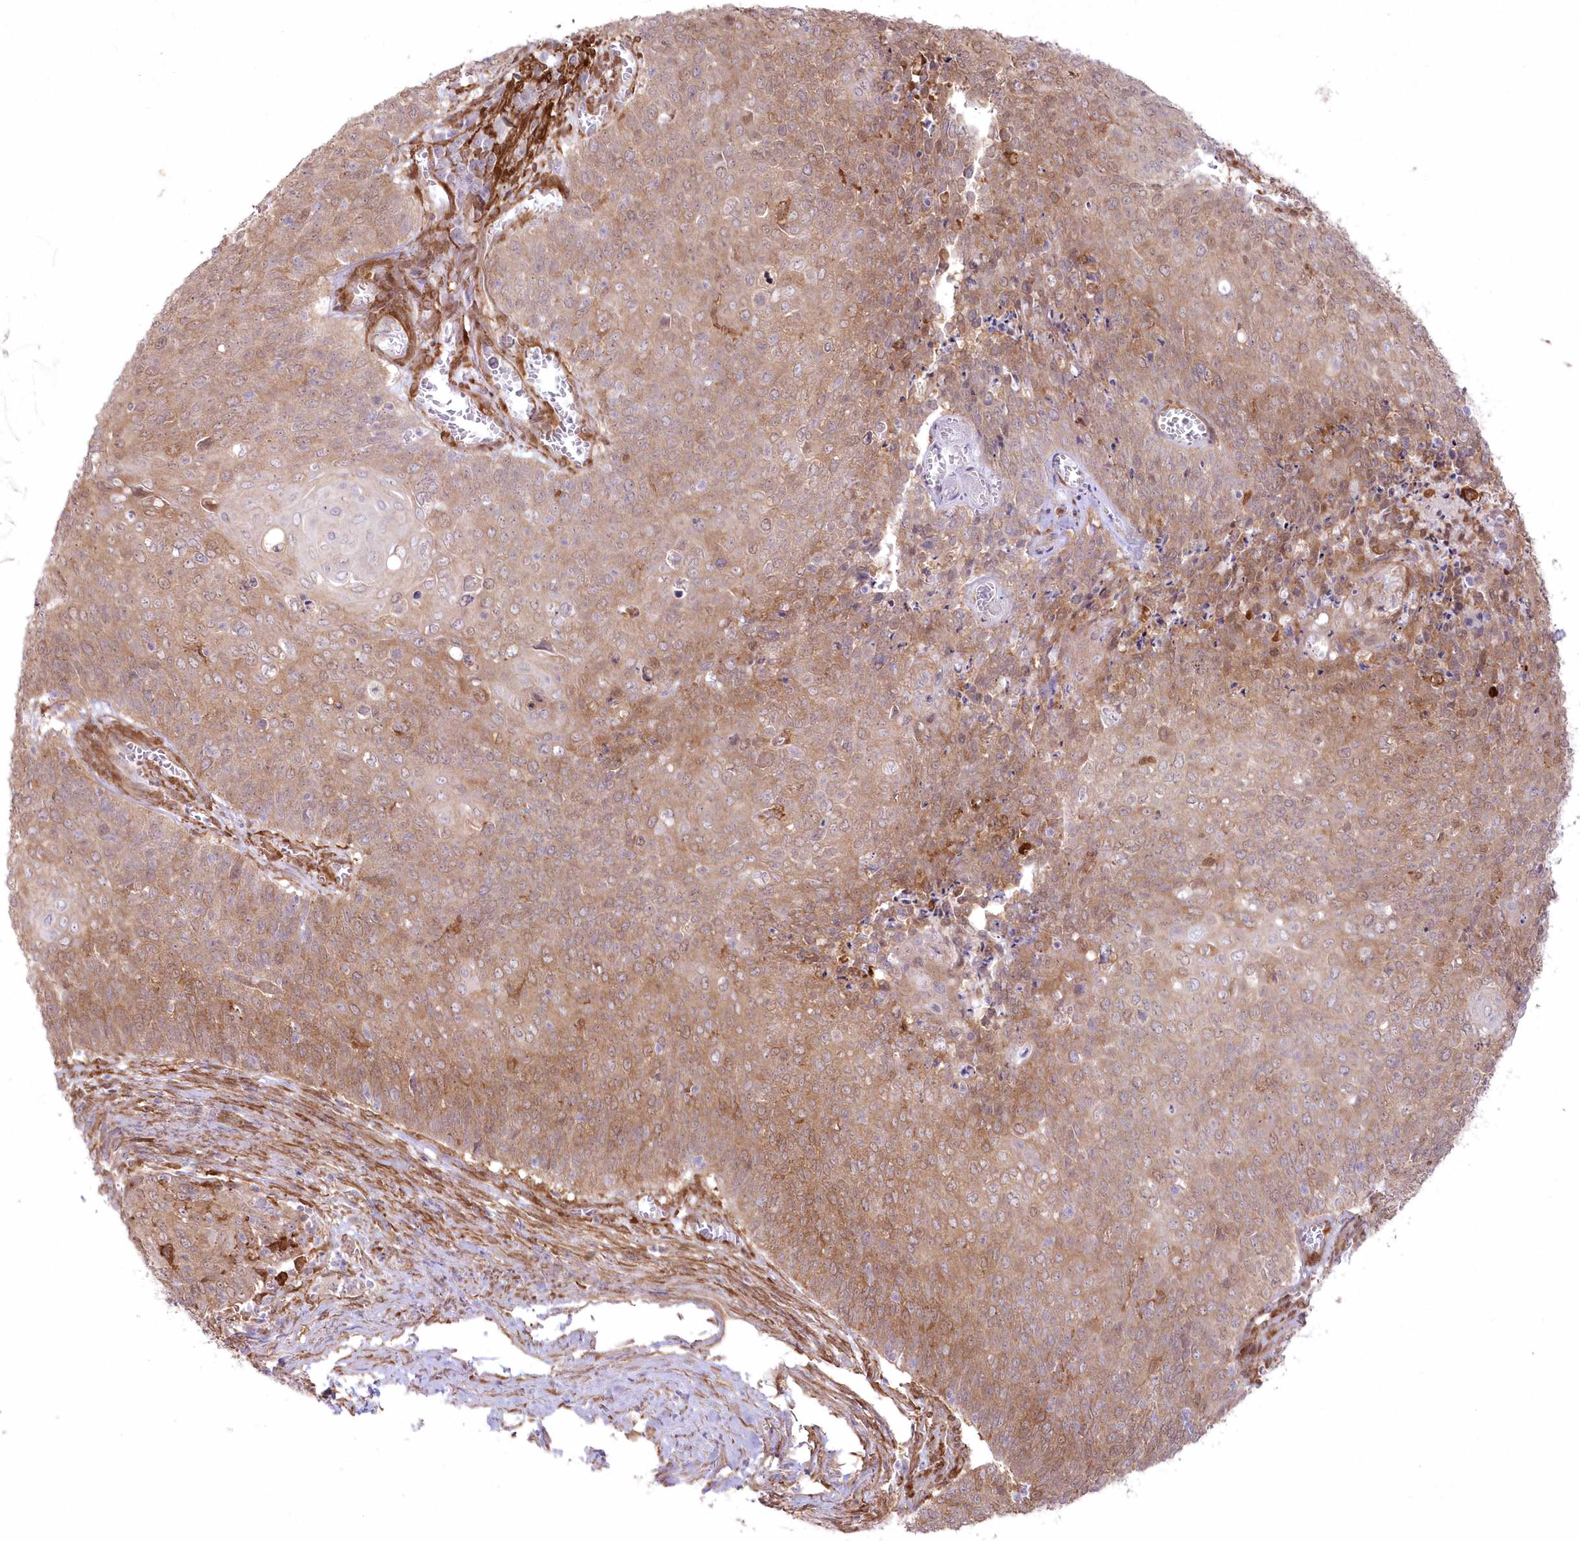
{"staining": {"intensity": "moderate", "quantity": ">75%", "location": "cytoplasmic/membranous"}, "tissue": "cervical cancer", "cell_type": "Tumor cells", "image_type": "cancer", "snomed": [{"axis": "morphology", "description": "Squamous cell carcinoma, NOS"}, {"axis": "topography", "description": "Cervix"}], "caption": "The micrograph demonstrates immunohistochemical staining of cervical squamous cell carcinoma. There is moderate cytoplasmic/membranous expression is appreciated in about >75% of tumor cells.", "gene": "SH3PXD2B", "patient": {"sex": "female", "age": 39}}